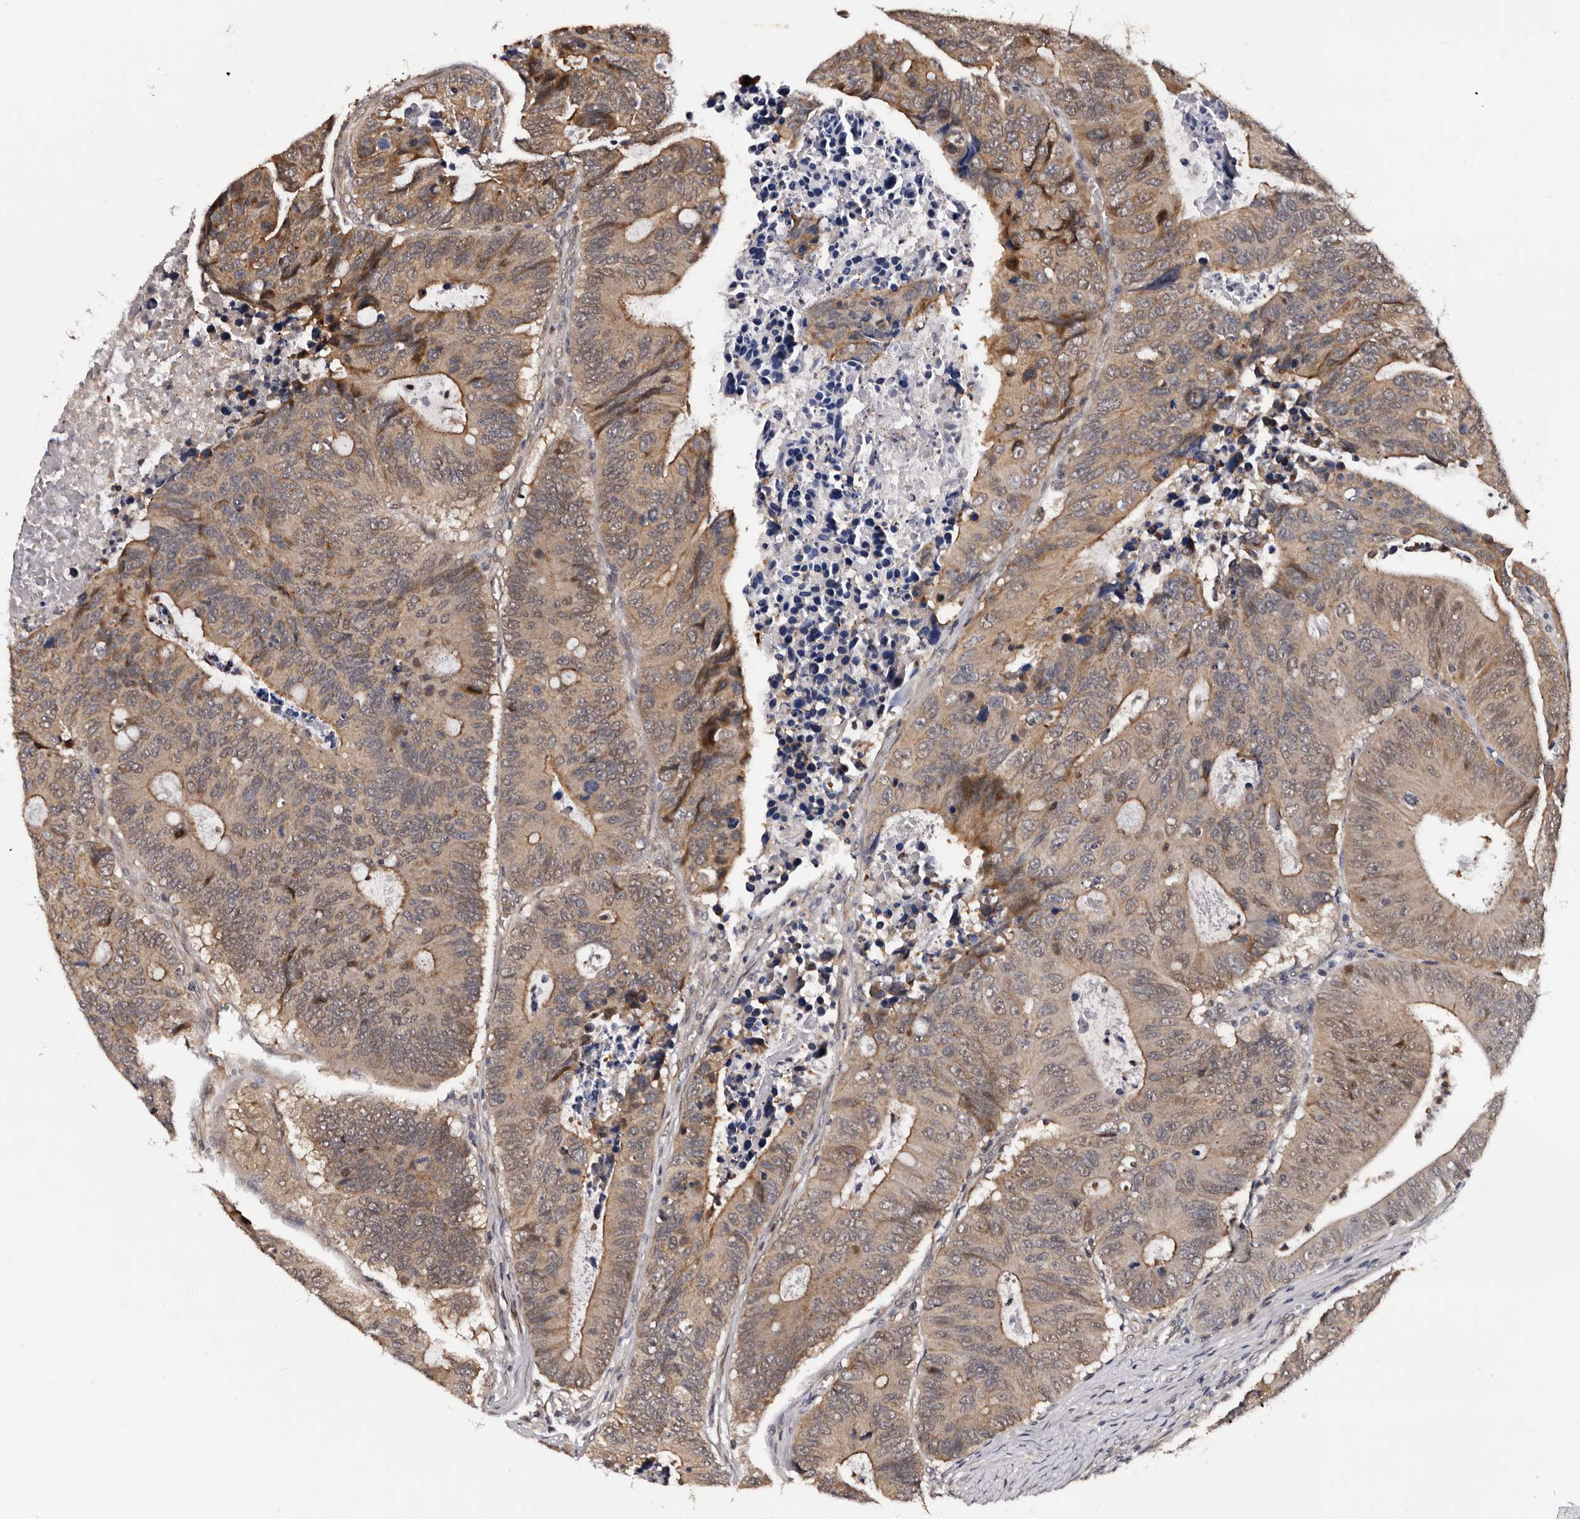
{"staining": {"intensity": "moderate", "quantity": ">75%", "location": "cytoplasmic/membranous"}, "tissue": "colorectal cancer", "cell_type": "Tumor cells", "image_type": "cancer", "snomed": [{"axis": "morphology", "description": "Adenocarcinoma, NOS"}, {"axis": "topography", "description": "Colon"}], "caption": "This is a micrograph of IHC staining of colorectal adenocarcinoma, which shows moderate expression in the cytoplasmic/membranous of tumor cells.", "gene": "GLRX3", "patient": {"sex": "male", "age": 87}}